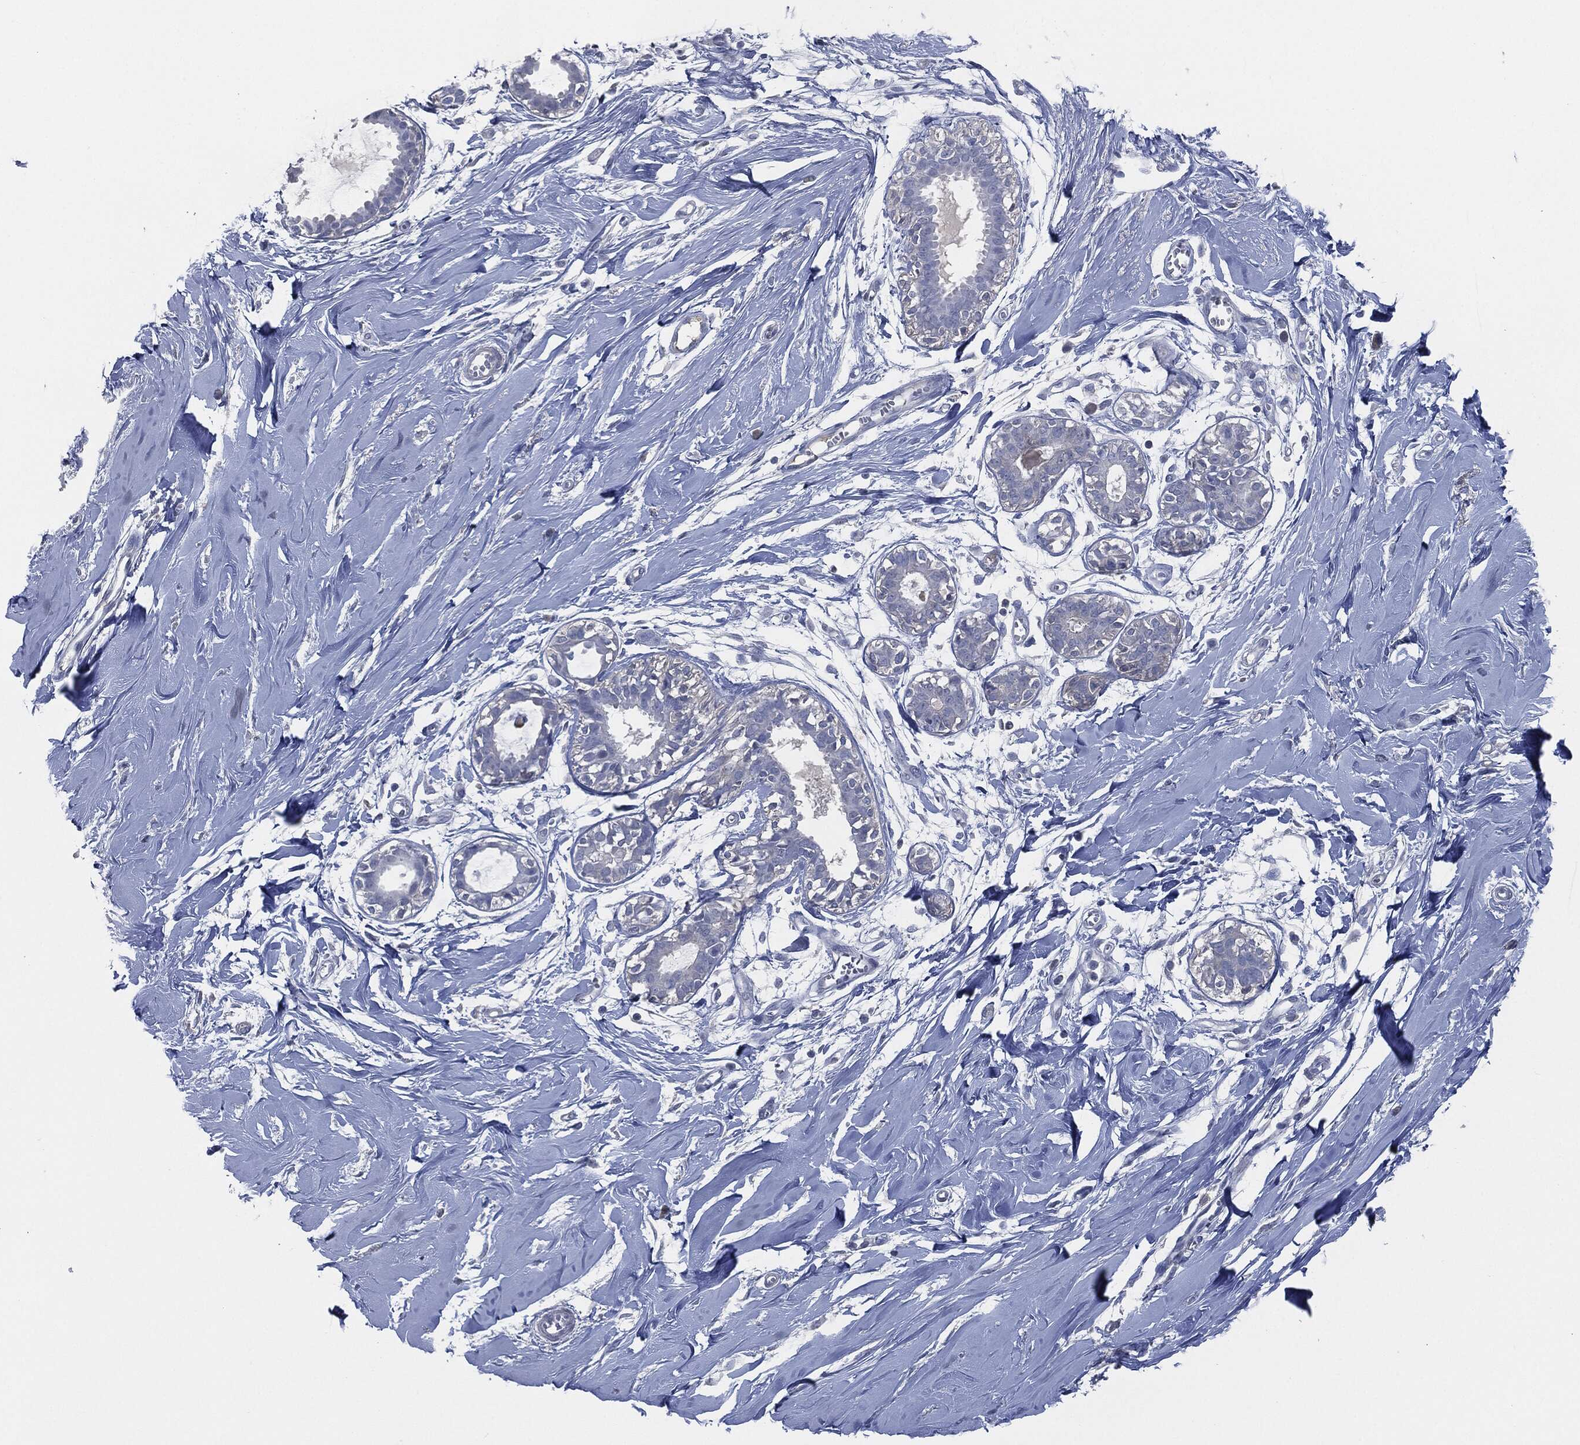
{"staining": {"intensity": "negative", "quantity": "none", "location": "none"}, "tissue": "adipose tissue", "cell_type": "Adipocytes", "image_type": "normal", "snomed": [{"axis": "morphology", "description": "Normal tissue, NOS"}, {"axis": "topography", "description": "Breast"}], "caption": "The immunohistochemistry histopathology image has no significant positivity in adipocytes of adipose tissue.", "gene": "SIGLEC7", "patient": {"sex": "female", "age": 49}}